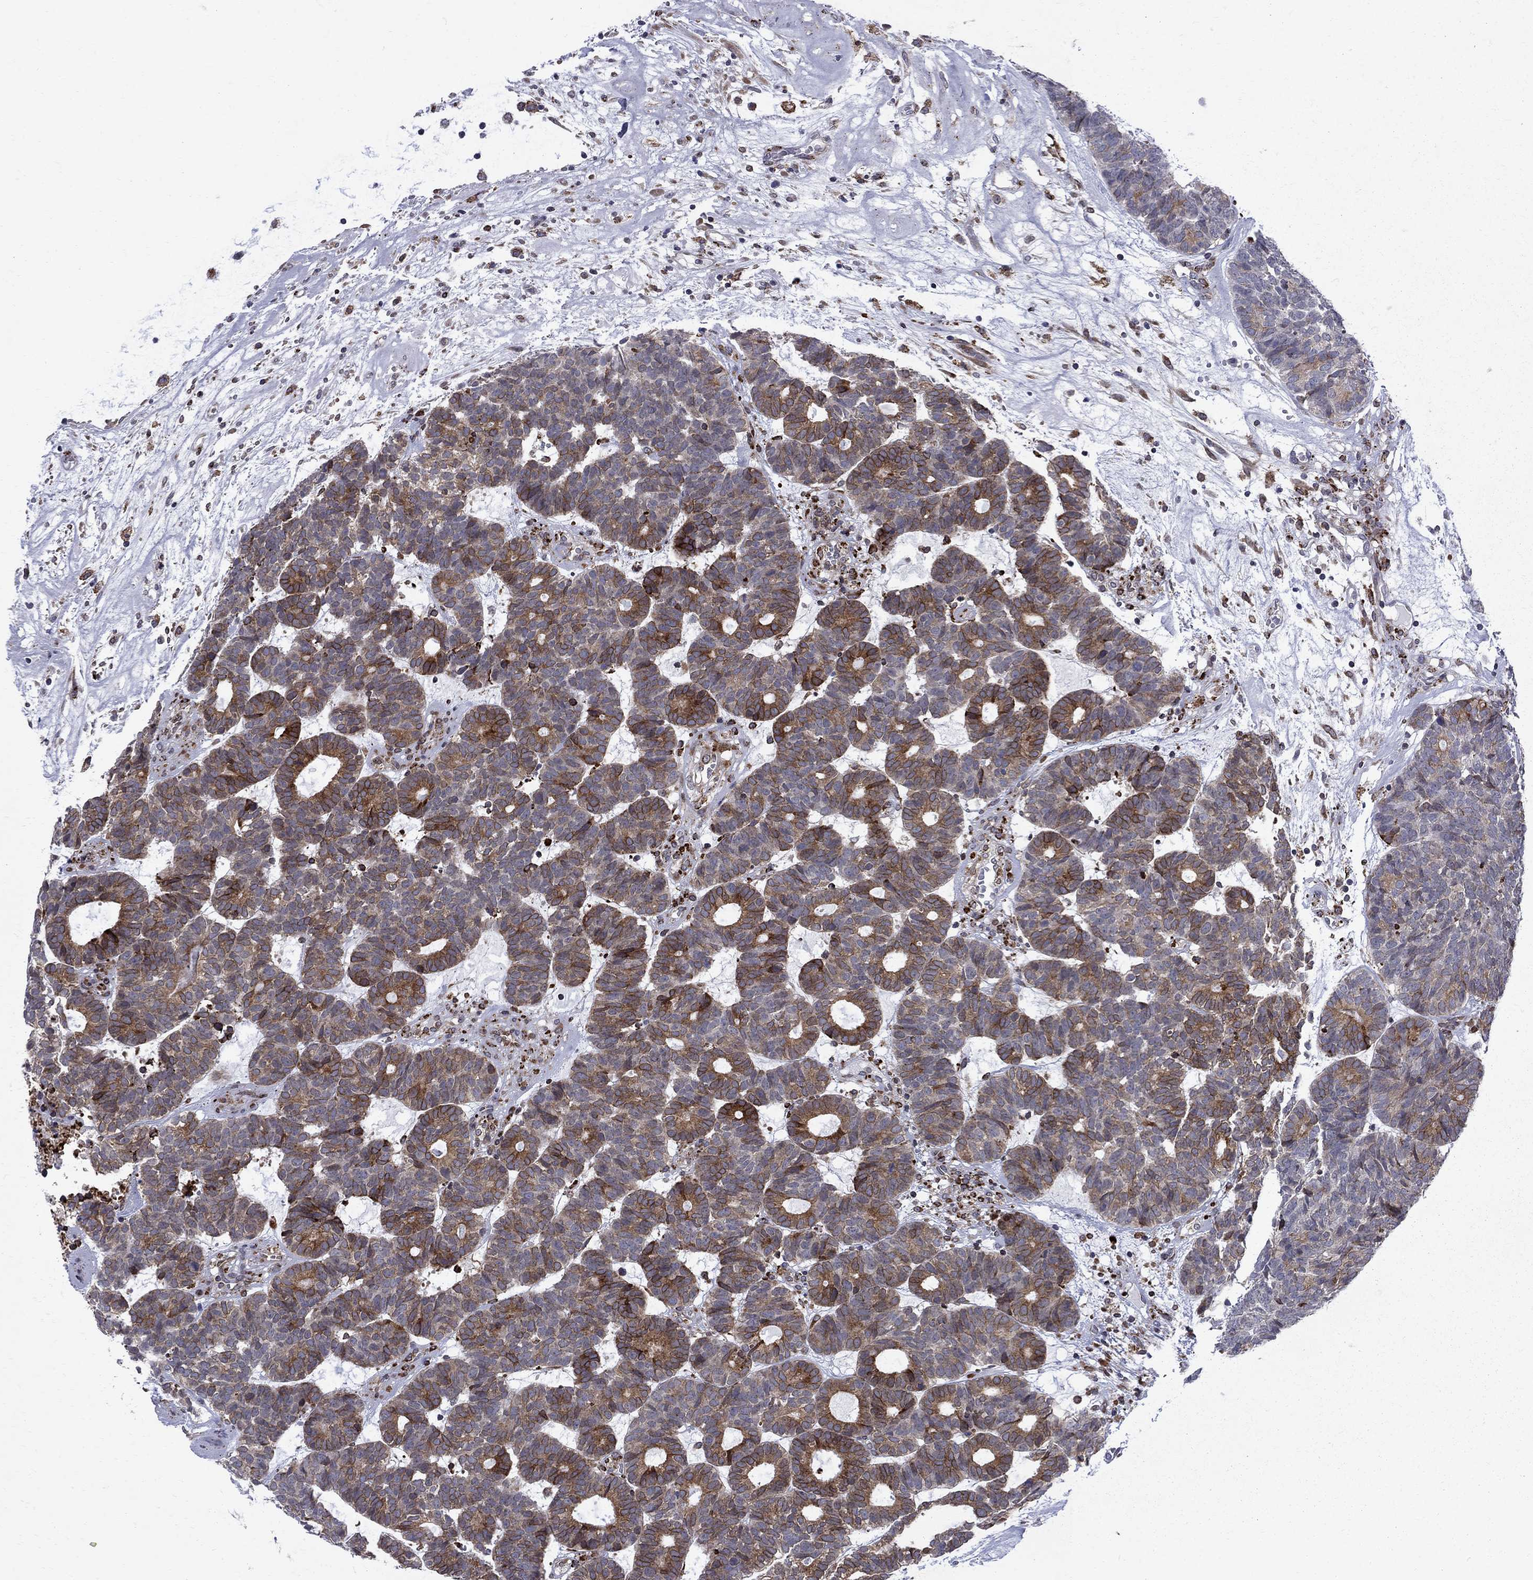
{"staining": {"intensity": "moderate", "quantity": "25%-75%", "location": "cytoplasmic/membranous,nuclear"}, "tissue": "head and neck cancer", "cell_type": "Tumor cells", "image_type": "cancer", "snomed": [{"axis": "morphology", "description": "Adenocarcinoma, NOS"}, {"axis": "topography", "description": "Head-Neck"}], "caption": "Tumor cells reveal medium levels of moderate cytoplasmic/membranous and nuclear expression in about 25%-75% of cells in head and neck cancer (adenocarcinoma).", "gene": "CAB39L", "patient": {"sex": "female", "age": 81}}